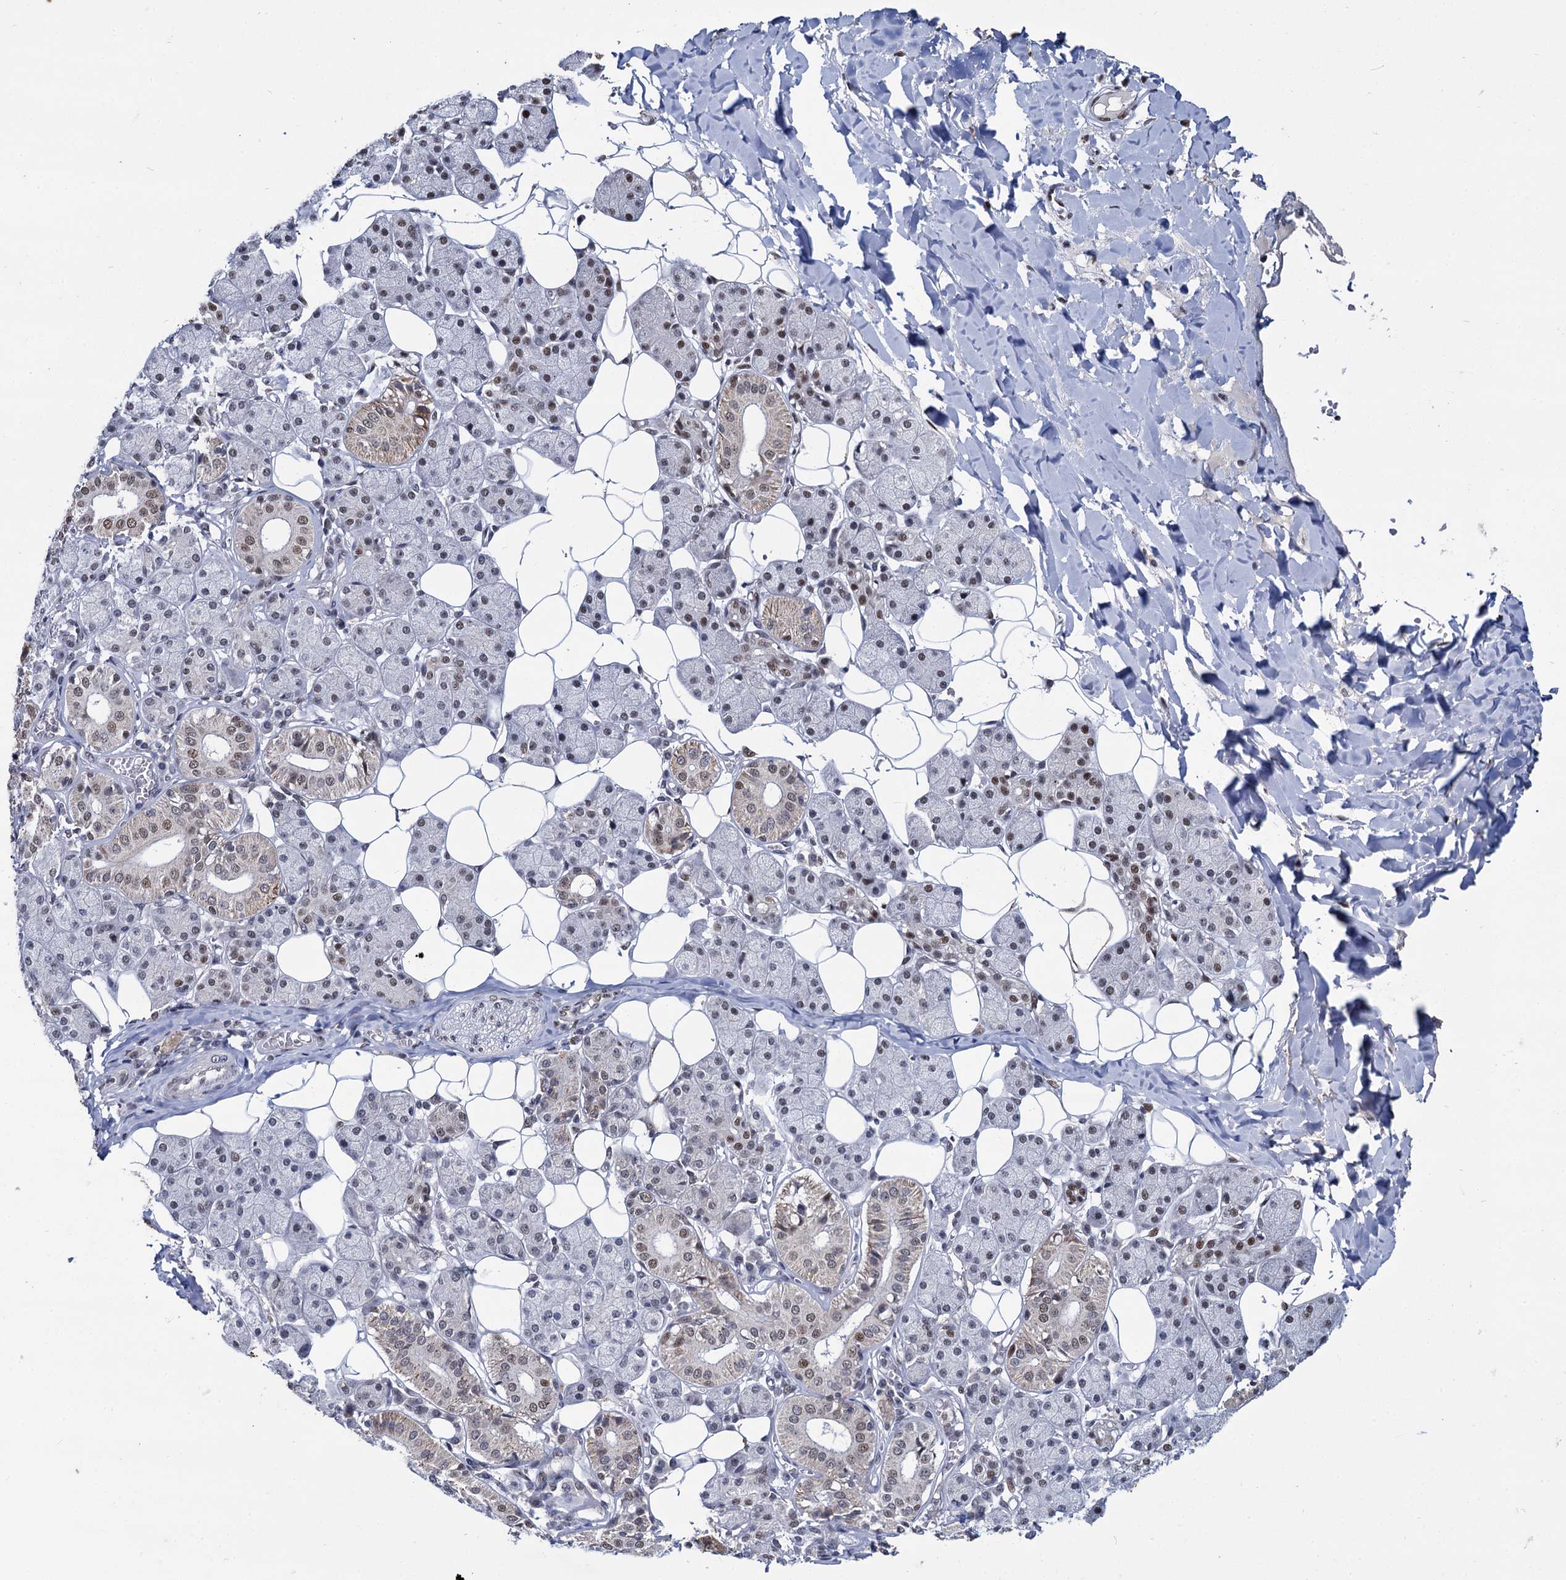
{"staining": {"intensity": "strong", "quantity": "25%-75%", "location": "cytoplasmic/membranous,nuclear"}, "tissue": "salivary gland", "cell_type": "Glandular cells", "image_type": "normal", "snomed": [{"axis": "morphology", "description": "Normal tissue, NOS"}, {"axis": "topography", "description": "Salivary gland"}], "caption": "Immunohistochemistry (DAB (3,3'-diaminobenzidine)) staining of benign human salivary gland displays strong cytoplasmic/membranous,nuclear protein staining in about 25%-75% of glandular cells.", "gene": "RPUSD4", "patient": {"sex": "female", "age": 33}}